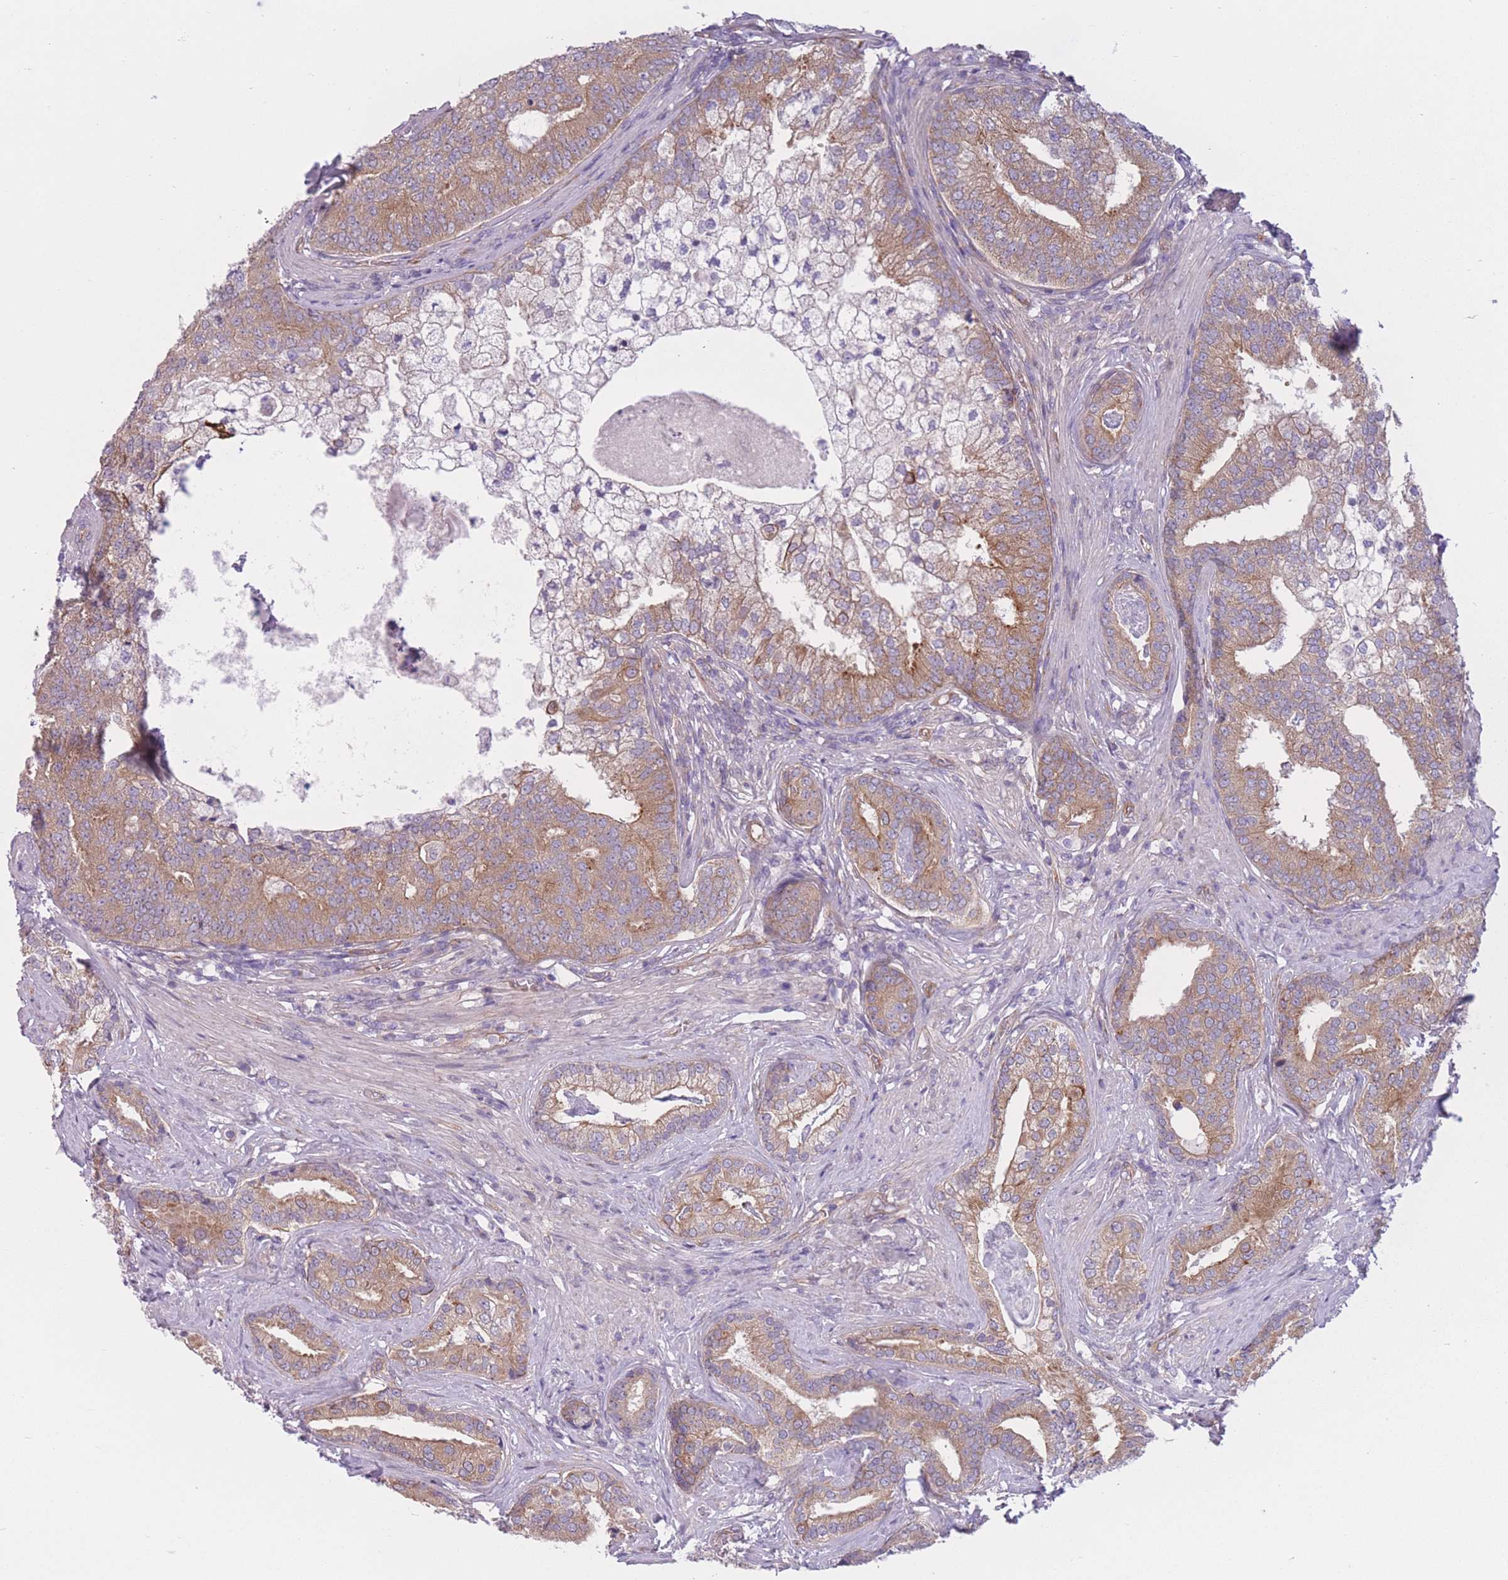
{"staining": {"intensity": "moderate", "quantity": ">75%", "location": "cytoplasmic/membranous"}, "tissue": "prostate cancer", "cell_type": "Tumor cells", "image_type": "cancer", "snomed": [{"axis": "morphology", "description": "Adenocarcinoma, High grade"}, {"axis": "topography", "description": "Prostate"}], "caption": "Immunohistochemistry (IHC) photomicrograph of neoplastic tissue: prostate cancer stained using IHC reveals medium levels of moderate protein expression localized specifically in the cytoplasmic/membranous of tumor cells, appearing as a cytoplasmic/membranous brown color.", "gene": "SERPINB3", "patient": {"sex": "male", "age": 55}}